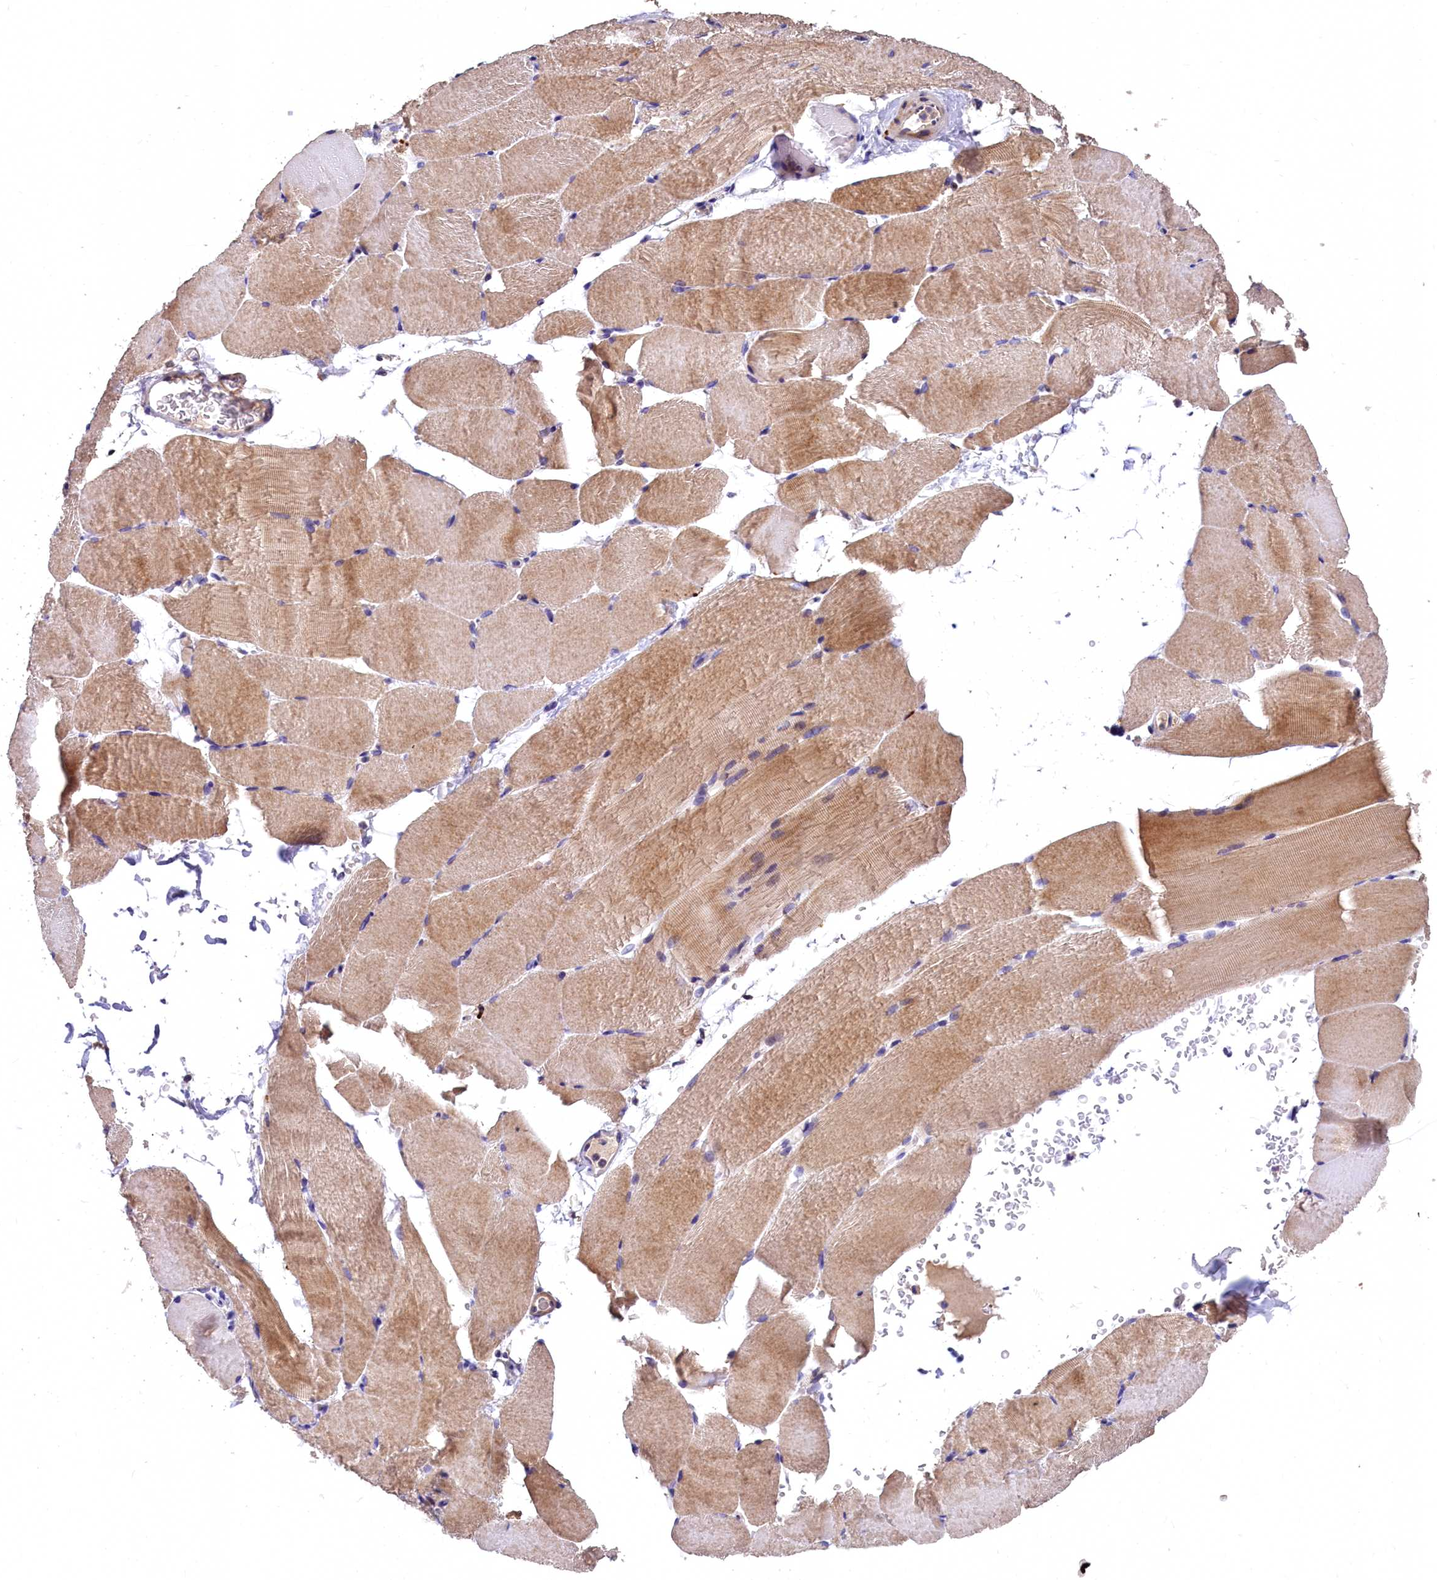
{"staining": {"intensity": "weak", "quantity": ">75%", "location": "cytoplasmic/membranous"}, "tissue": "skeletal muscle", "cell_type": "Myocytes", "image_type": "normal", "snomed": [{"axis": "morphology", "description": "Normal tissue, NOS"}, {"axis": "topography", "description": "Skeletal muscle"}, {"axis": "topography", "description": "Parathyroid gland"}], "caption": "The image demonstrates immunohistochemical staining of benign skeletal muscle. There is weak cytoplasmic/membranous positivity is present in about >75% of myocytes.", "gene": "EPS8L2", "patient": {"sex": "female", "age": 37}}